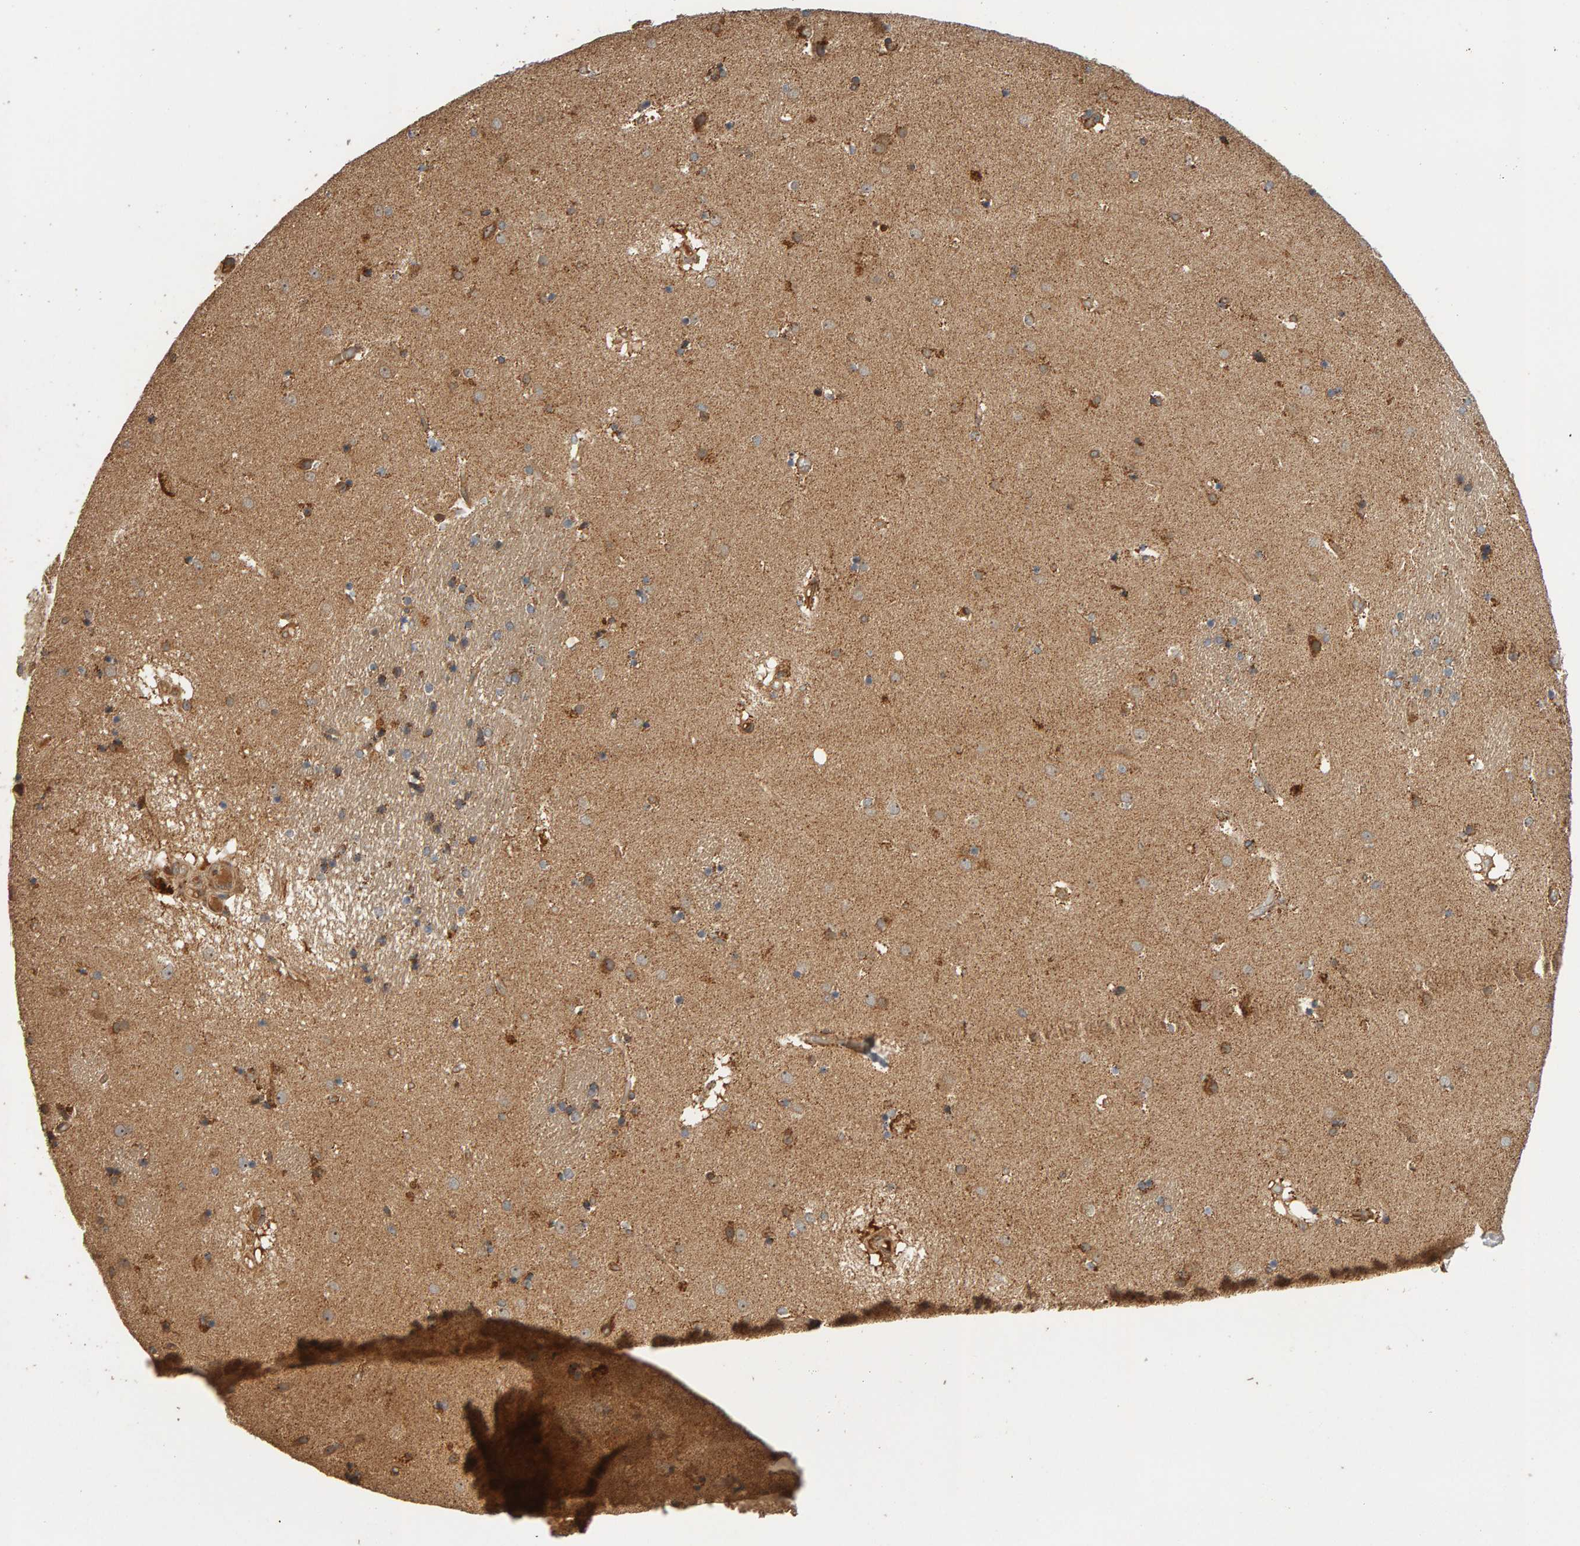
{"staining": {"intensity": "moderate", "quantity": "25%-75%", "location": "cytoplasmic/membranous"}, "tissue": "caudate", "cell_type": "Glial cells", "image_type": "normal", "snomed": [{"axis": "morphology", "description": "Normal tissue, NOS"}, {"axis": "topography", "description": "Lateral ventricle wall"}], "caption": "DAB immunohistochemical staining of normal human caudate shows moderate cytoplasmic/membranous protein positivity in approximately 25%-75% of glial cells.", "gene": "ZFAND1", "patient": {"sex": "male", "age": 70}}